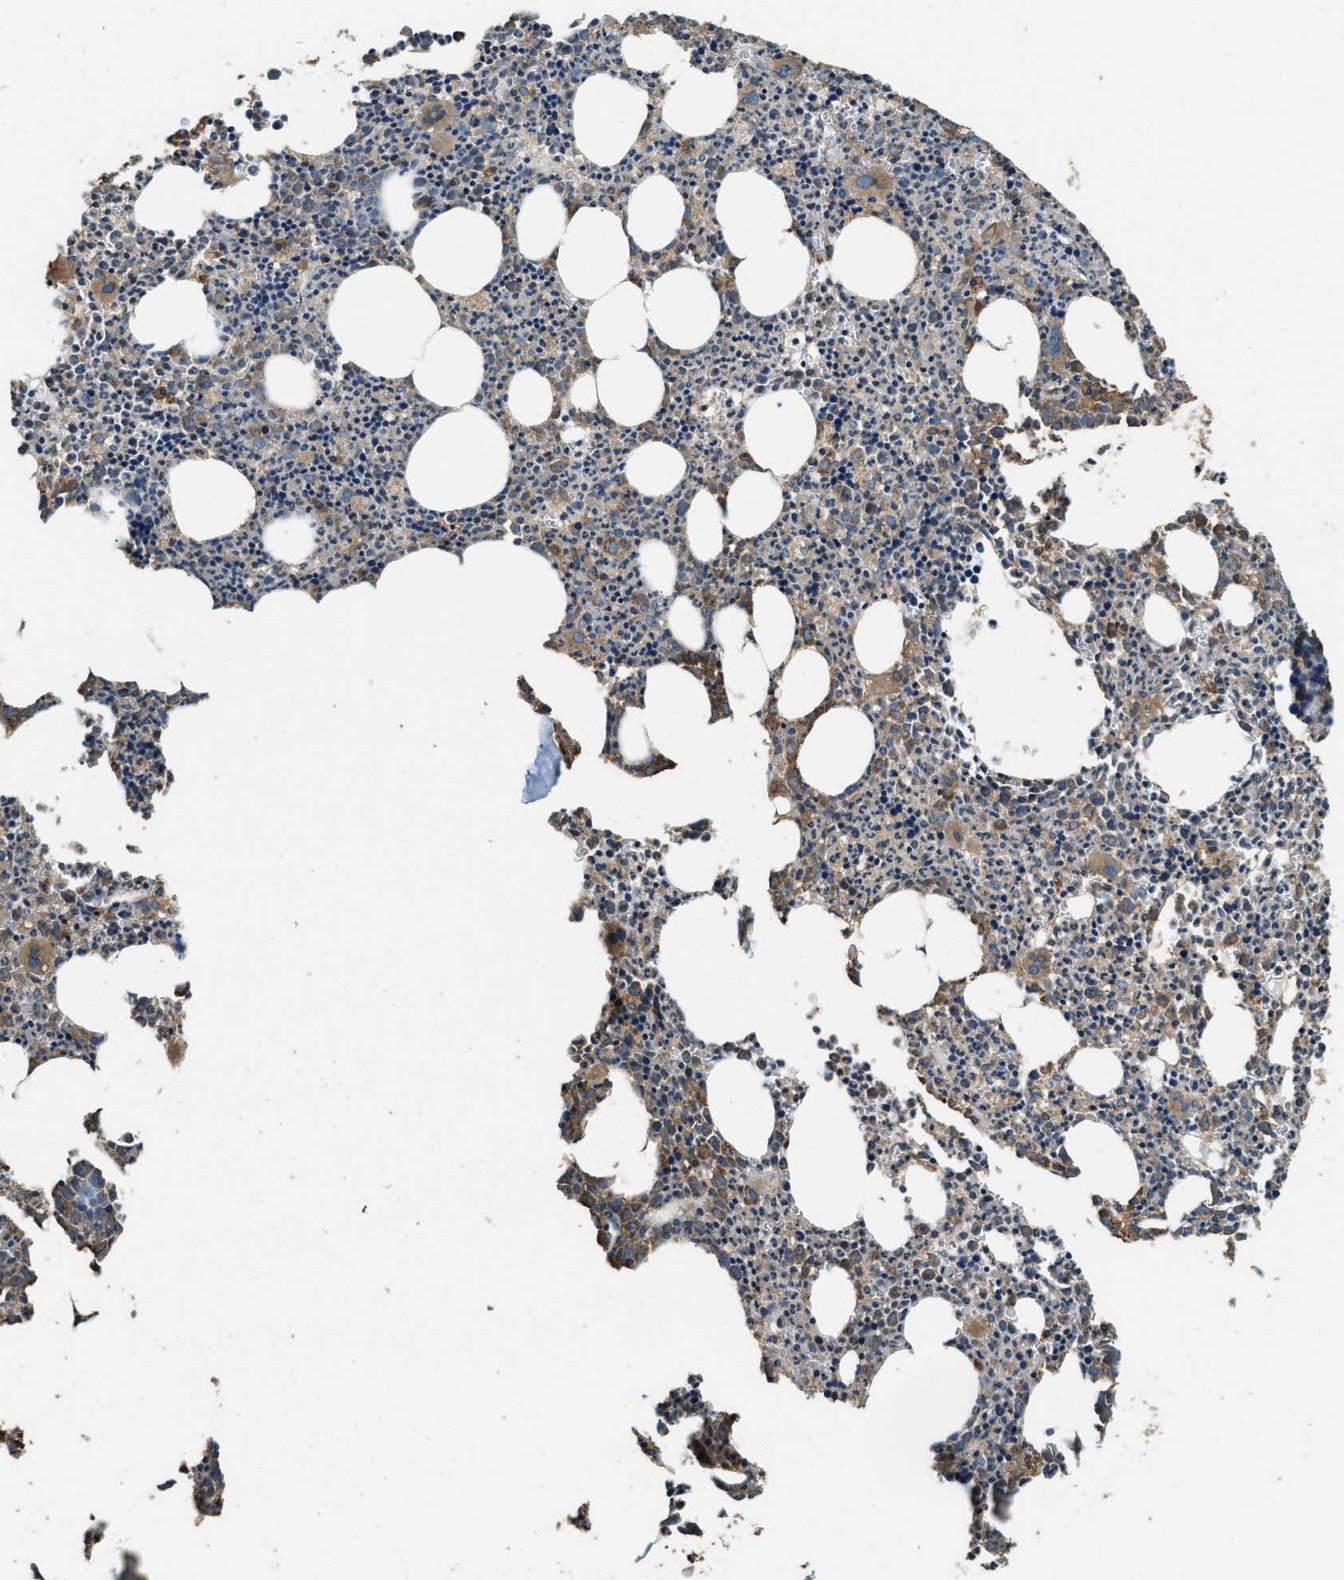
{"staining": {"intensity": "moderate", "quantity": "25%-75%", "location": "cytoplasmic/membranous"}, "tissue": "bone marrow", "cell_type": "Hematopoietic cells", "image_type": "normal", "snomed": [{"axis": "morphology", "description": "Normal tissue, NOS"}, {"axis": "morphology", "description": "Inflammation, NOS"}, {"axis": "topography", "description": "Bone marrow"}], "caption": "Benign bone marrow exhibits moderate cytoplasmic/membranous expression in about 25%-75% of hematopoietic cells, visualized by immunohistochemistry.", "gene": "ERGIC1", "patient": {"sex": "male", "age": 31}}